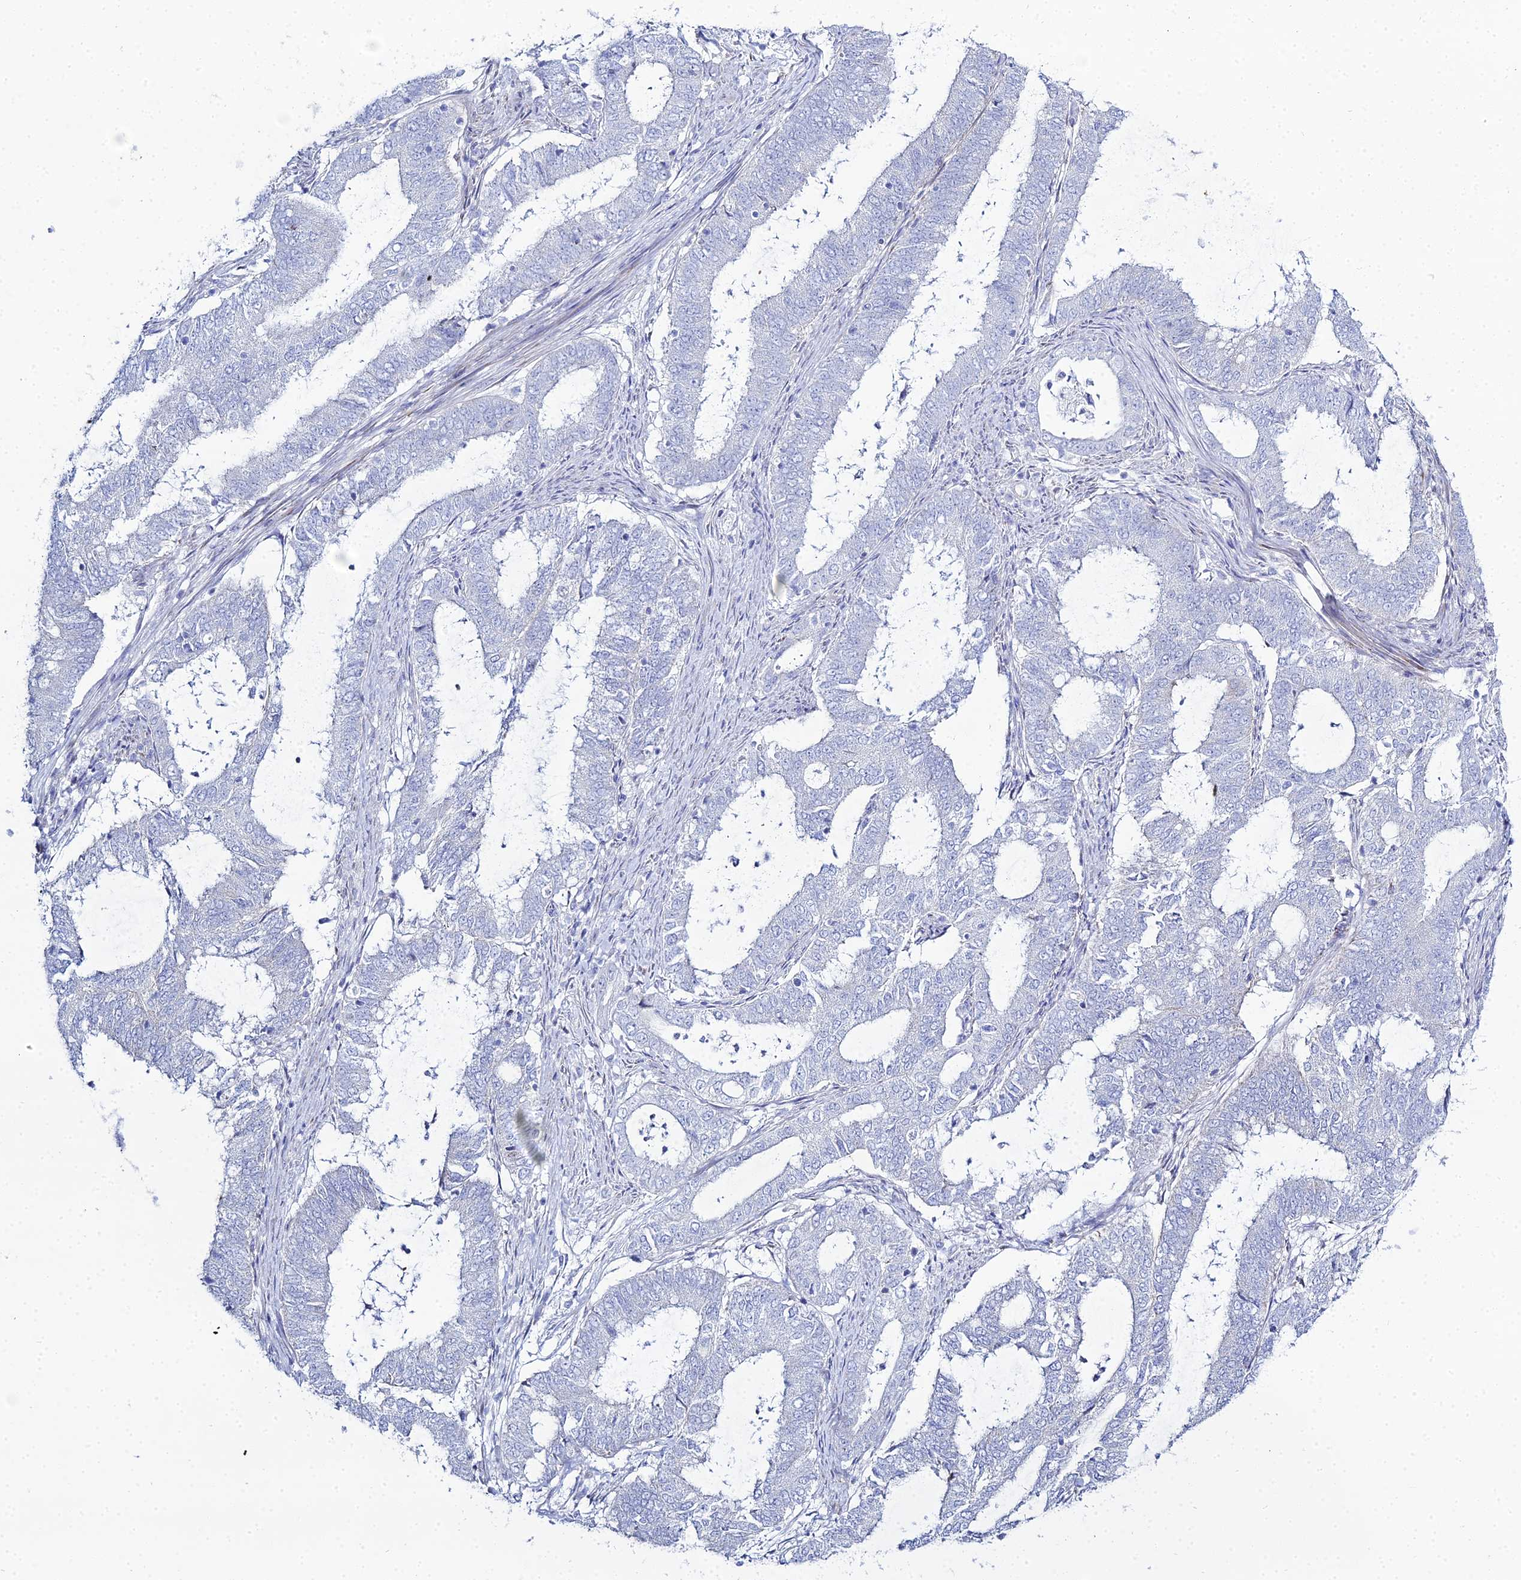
{"staining": {"intensity": "negative", "quantity": "none", "location": "none"}, "tissue": "endometrial cancer", "cell_type": "Tumor cells", "image_type": "cancer", "snomed": [{"axis": "morphology", "description": "Adenocarcinoma, NOS"}, {"axis": "topography", "description": "Endometrium"}], "caption": "There is no significant positivity in tumor cells of endometrial cancer (adenocarcinoma).", "gene": "DHX34", "patient": {"sex": "female", "age": 51}}